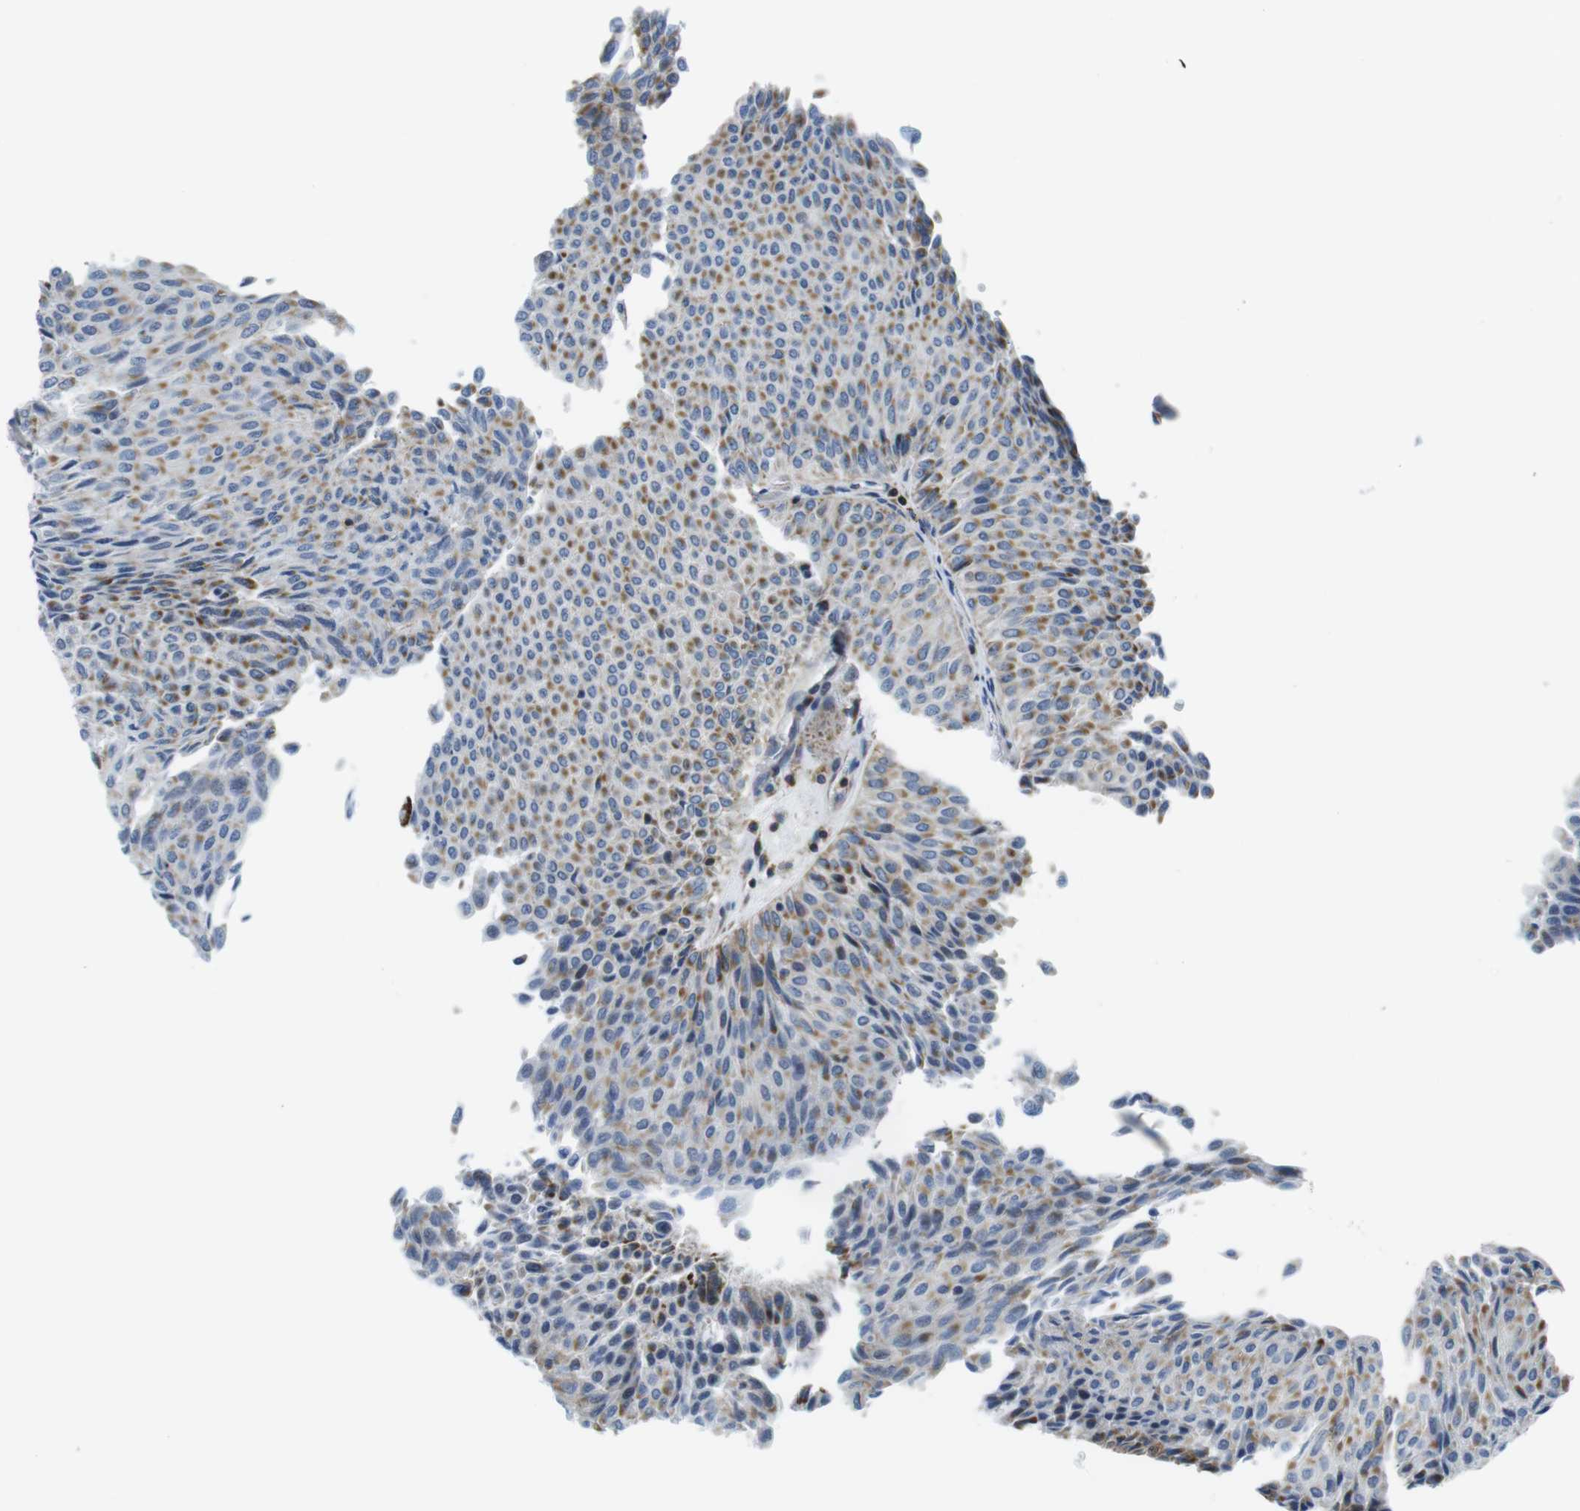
{"staining": {"intensity": "negative", "quantity": "none", "location": "none"}, "tissue": "urothelial cancer", "cell_type": "Tumor cells", "image_type": "cancer", "snomed": [{"axis": "morphology", "description": "Urothelial carcinoma, Low grade"}, {"axis": "topography", "description": "Urinary bladder"}], "caption": "DAB (3,3'-diaminobenzidine) immunohistochemical staining of human urothelial carcinoma (low-grade) reveals no significant positivity in tumor cells. (DAB (3,3'-diaminobenzidine) immunohistochemistry with hematoxylin counter stain).", "gene": "KCNE3", "patient": {"sex": "male", "age": 78}}